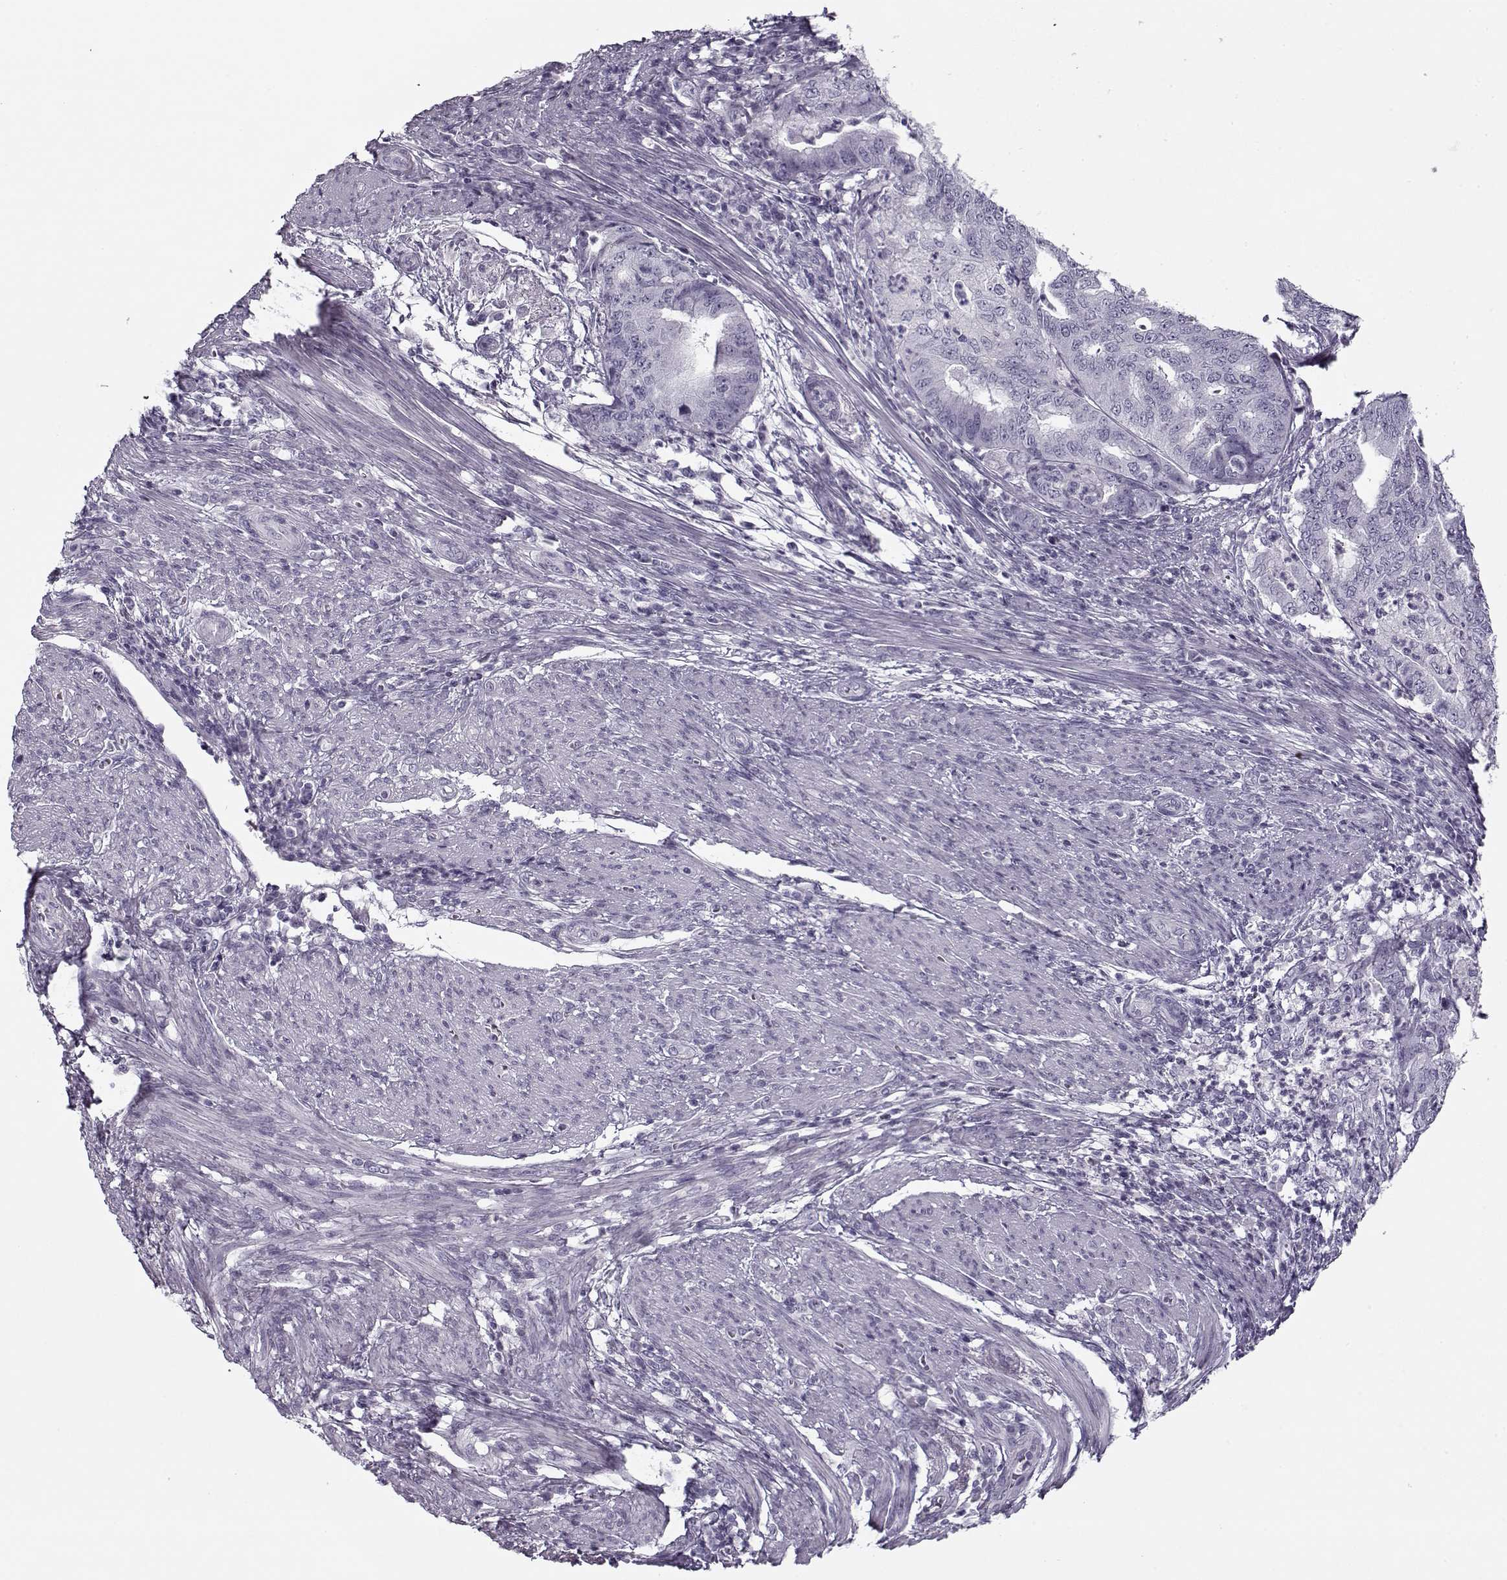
{"staining": {"intensity": "negative", "quantity": "none", "location": "none"}, "tissue": "endometrial cancer", "cell_type": "Tumor cells", "image_type": "cancer", "snomed": [{"axis": "morphology", "description": "Adenocarcinoma, NOS"}, {"axis": "topography", "description": "Endometrium"}], "caption": "A micrograph of human endometrial adenocarcinoma is negative for staining in tumor cells.", "gene": "PNMT", "patient": {"sex": "female", "age": 79}}